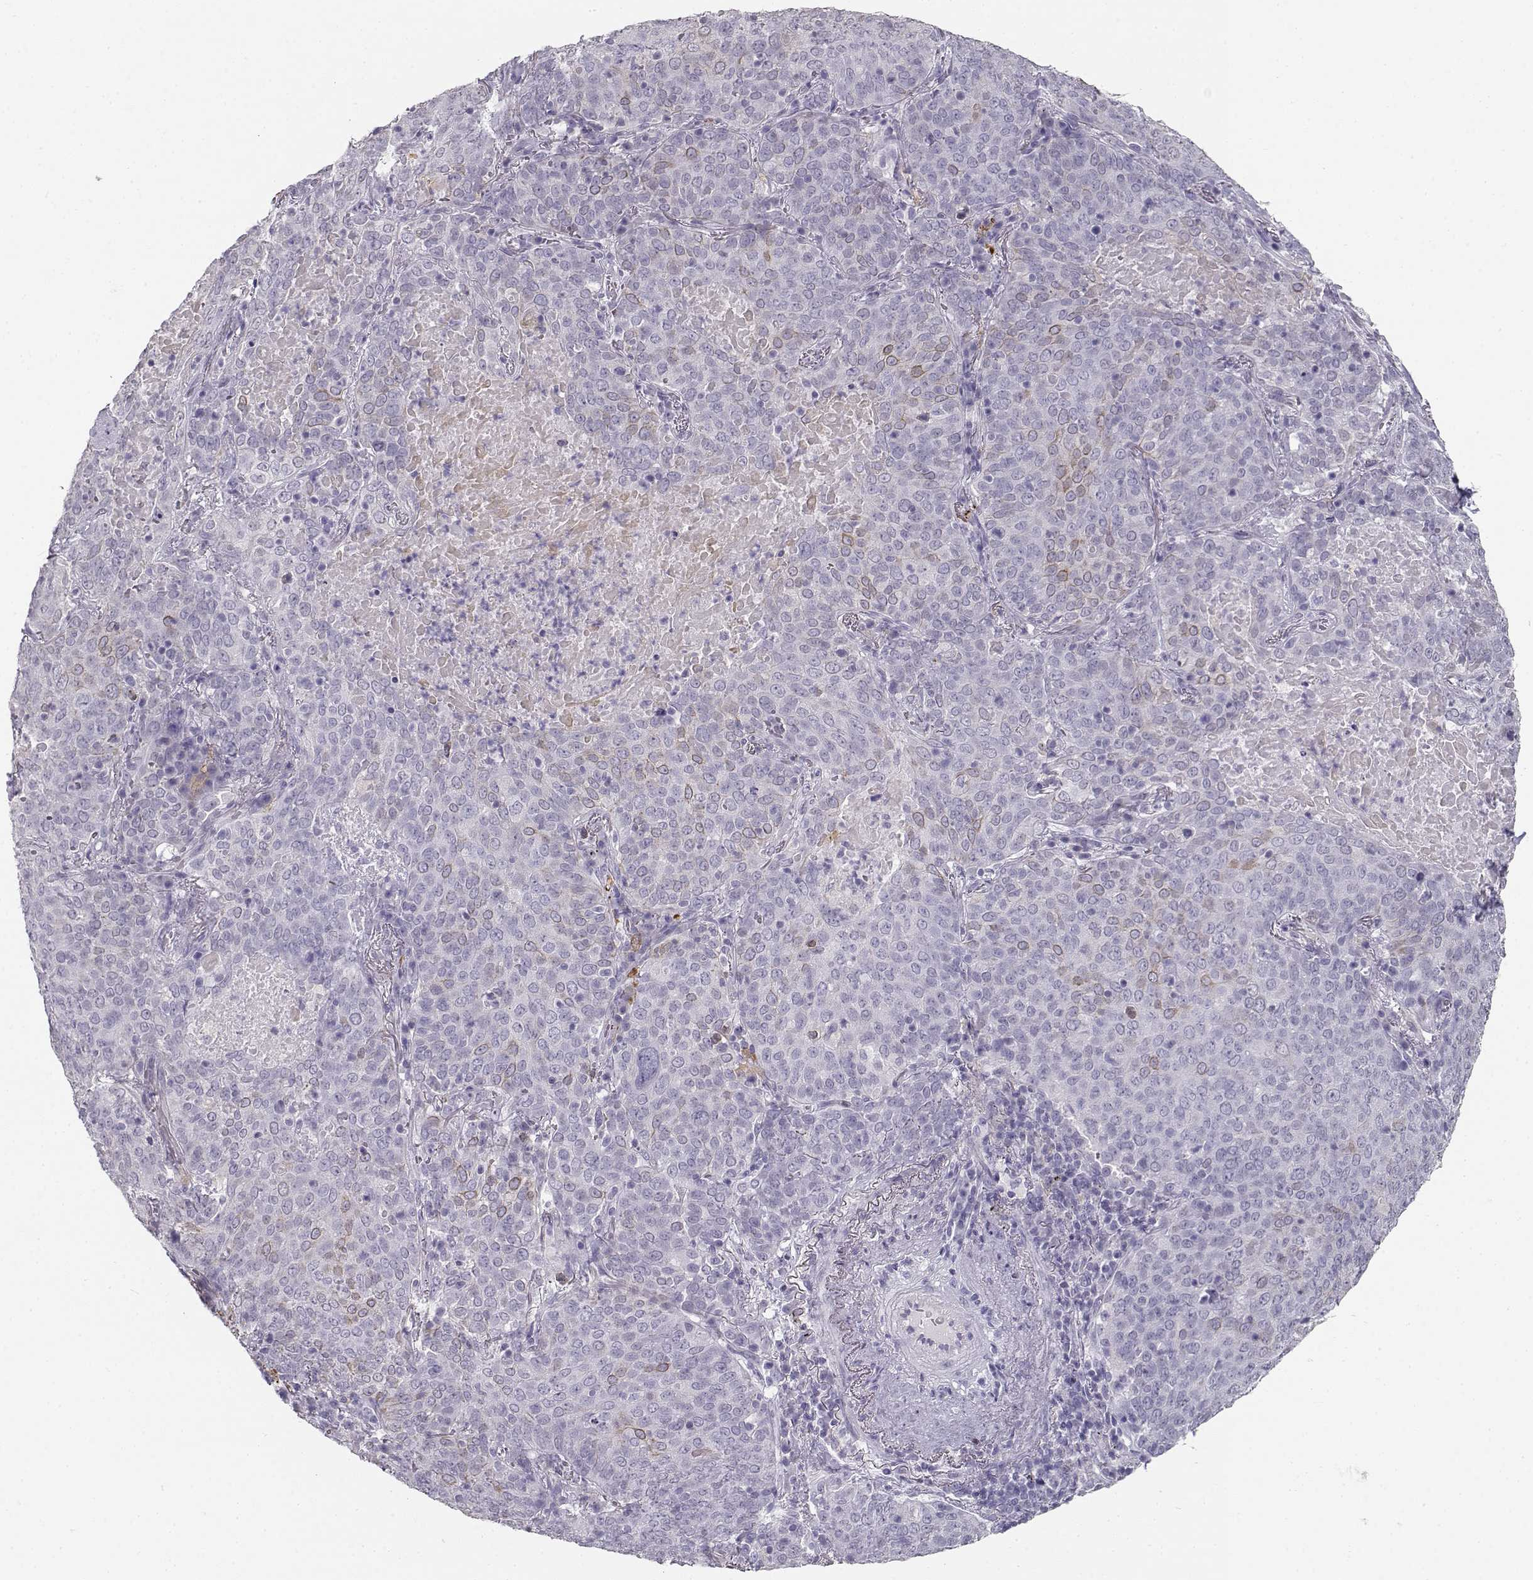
{"staining": {"intensity": "moderate", "quantity": "<25%", "location": "cytoplasmic/membranous"}, "tissue": "lung cancer", "cell_type": "Tumor cells", "image_type": "cancer", "snomed": [{"axis": "morphology", "description": "Squamous cell carcinoma, NOS"}, {"axis": "topography", "description": "Lung"}], "caption": "Immunohistochemistry (DAB) staining of squamous cell carcinoma (lung) reveals moderate cytoplasmic/membranous protein positivity in approximately <25% of tumor cells.", "gene": "NUTM1", "patient": {"sex": "male", "age": 82}}